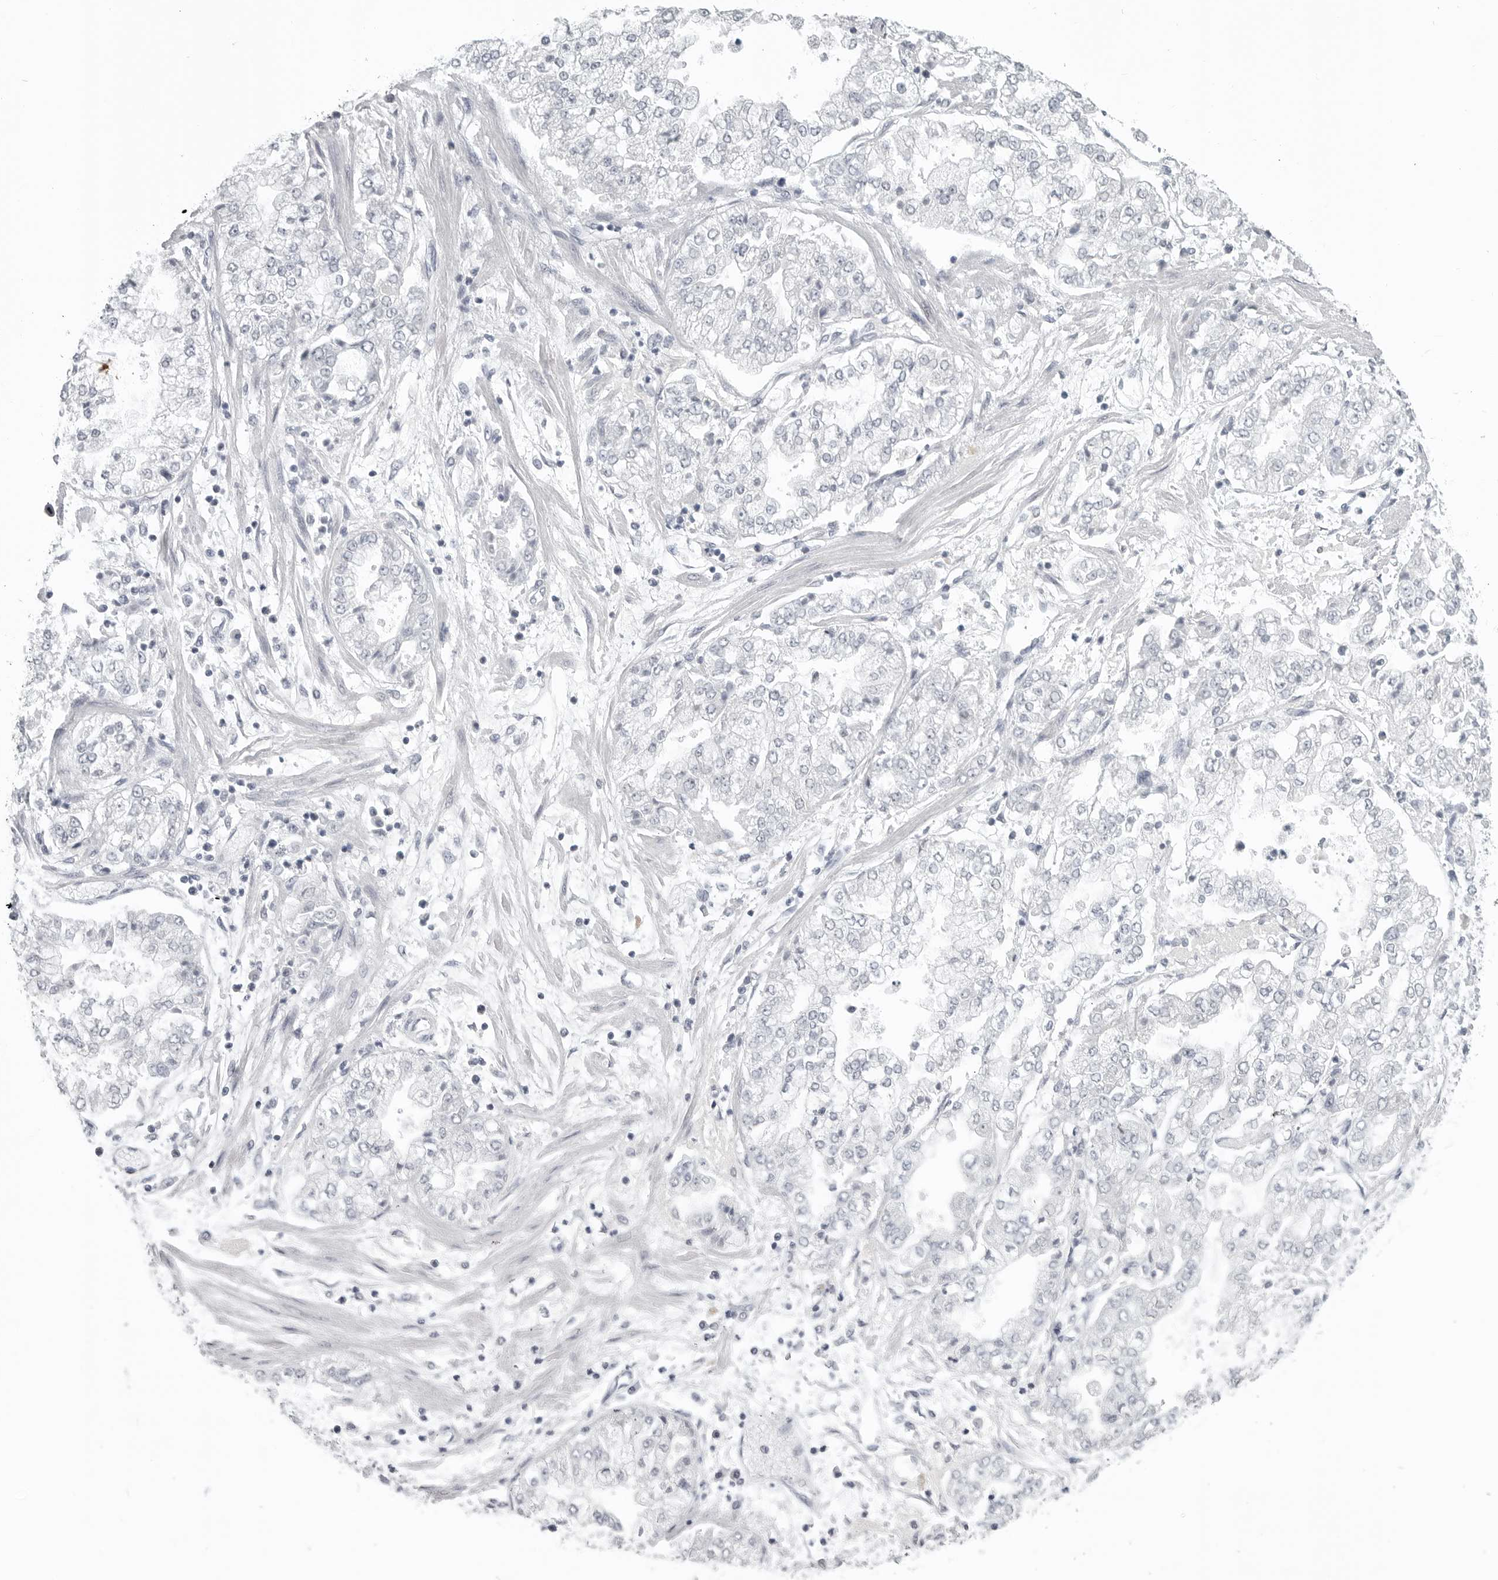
{"staining": {"intensity": "negative", "quantity": "none", "location": "none"}, "tissue": "stomach cancer", "cell_type": "Tumor cells", "image_type": "cancer", "snomed": [{"axis": "morphology", "description": "Adenocarcinoma, NOS"}, {"axis": "topography", "description": "Stomach"}], "caption": "This image is of adenocarcinoma (stomach) stained with immunohistochemistry to label a protein in brown with the nuclei are counter-stained blue. There is no positivity in tumor cells.", "gene": "BPIFA1", "patient": {"sex": "male", "age": 76}}